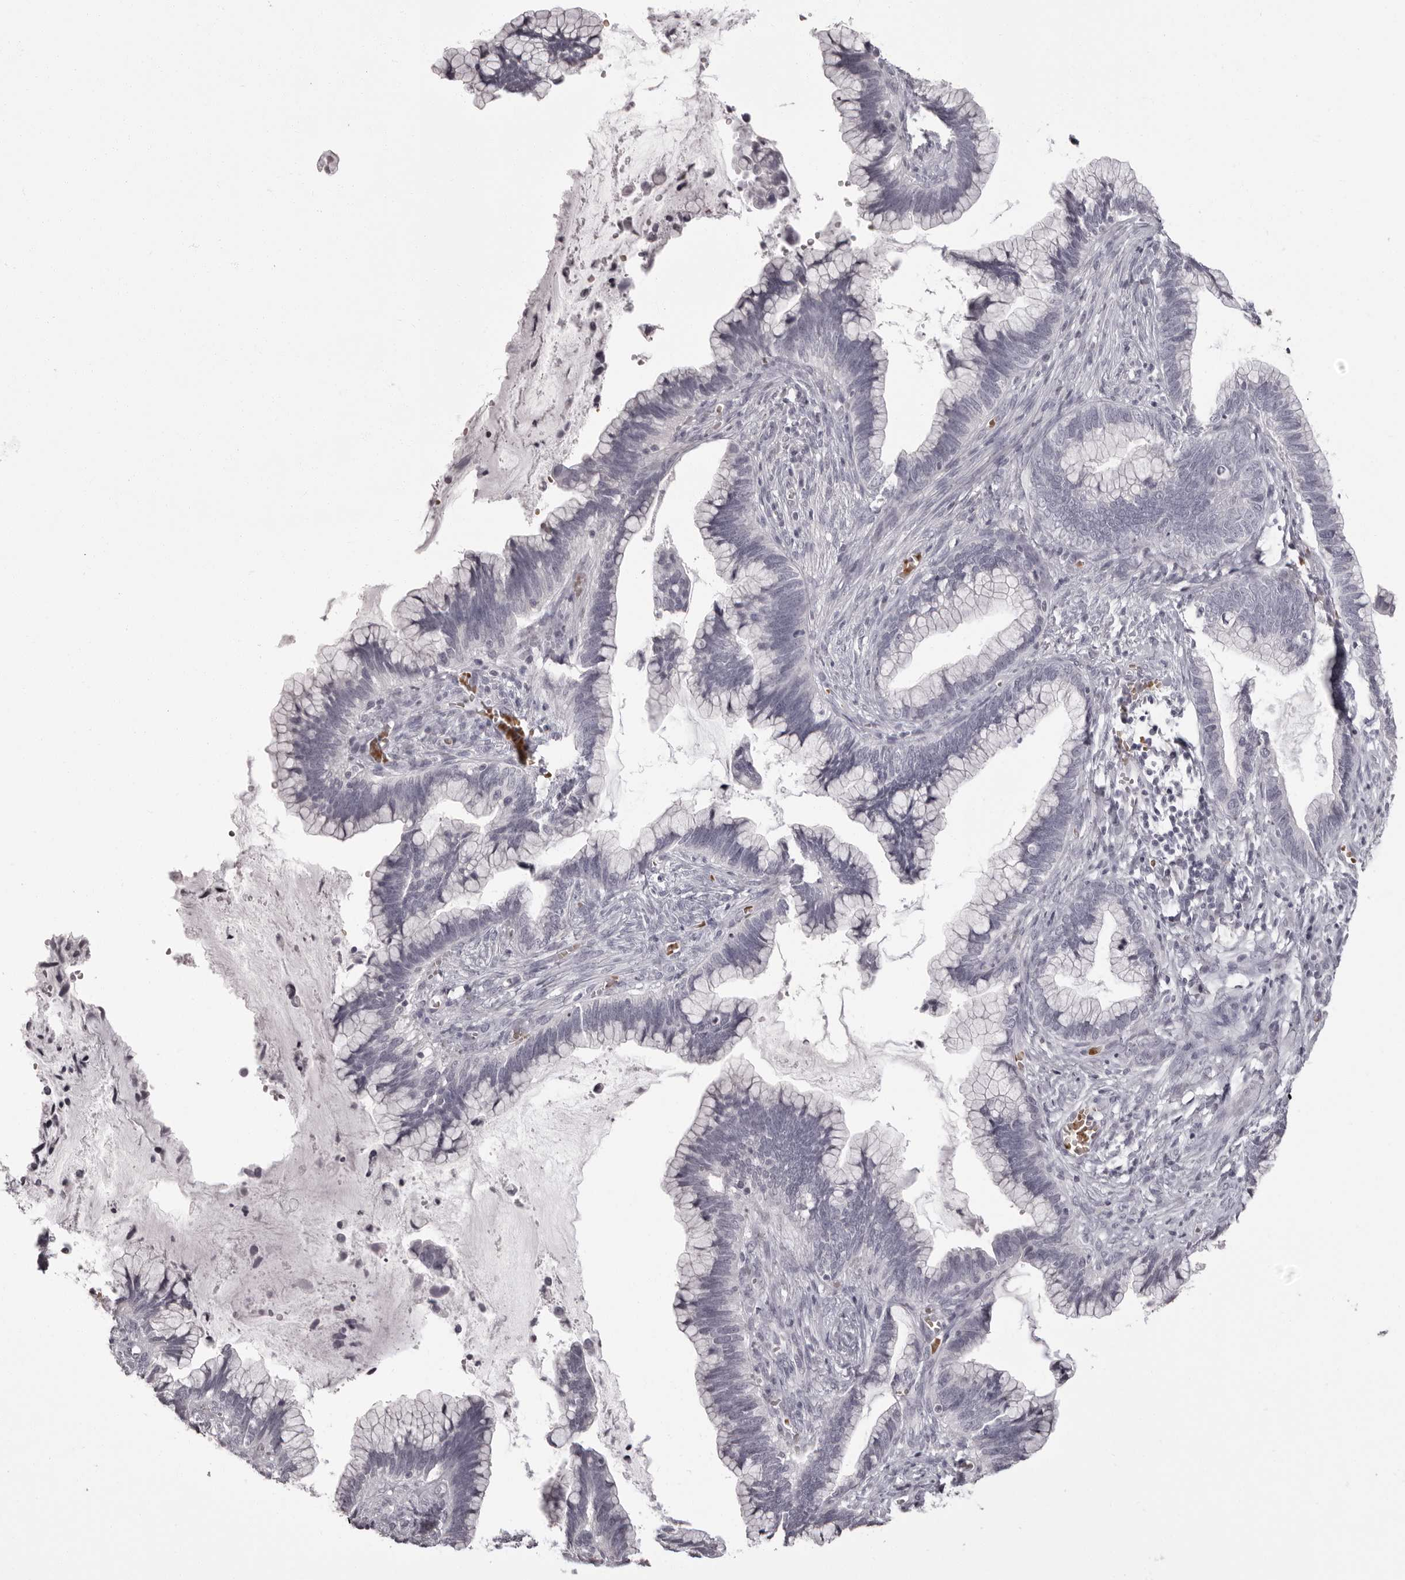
{"staining": {"intensity": "negative", "quantity": "none", "location": "none"}, "tissue": "cervical cancer", "cell_type": "Tumor cells", "image_type": "cancer", "snomed": [{"axis": "morphology", "description": "Adenocarcinoma, NOS"}, {"axis": "topography", "description": "Cervix"}], "caption": "Protein analysis of adenocarcinoma (cervical) reveals no significant expression in tumor cells.", "gene": "C8orf74", "patient": {"sex": "female", "age": 44}}